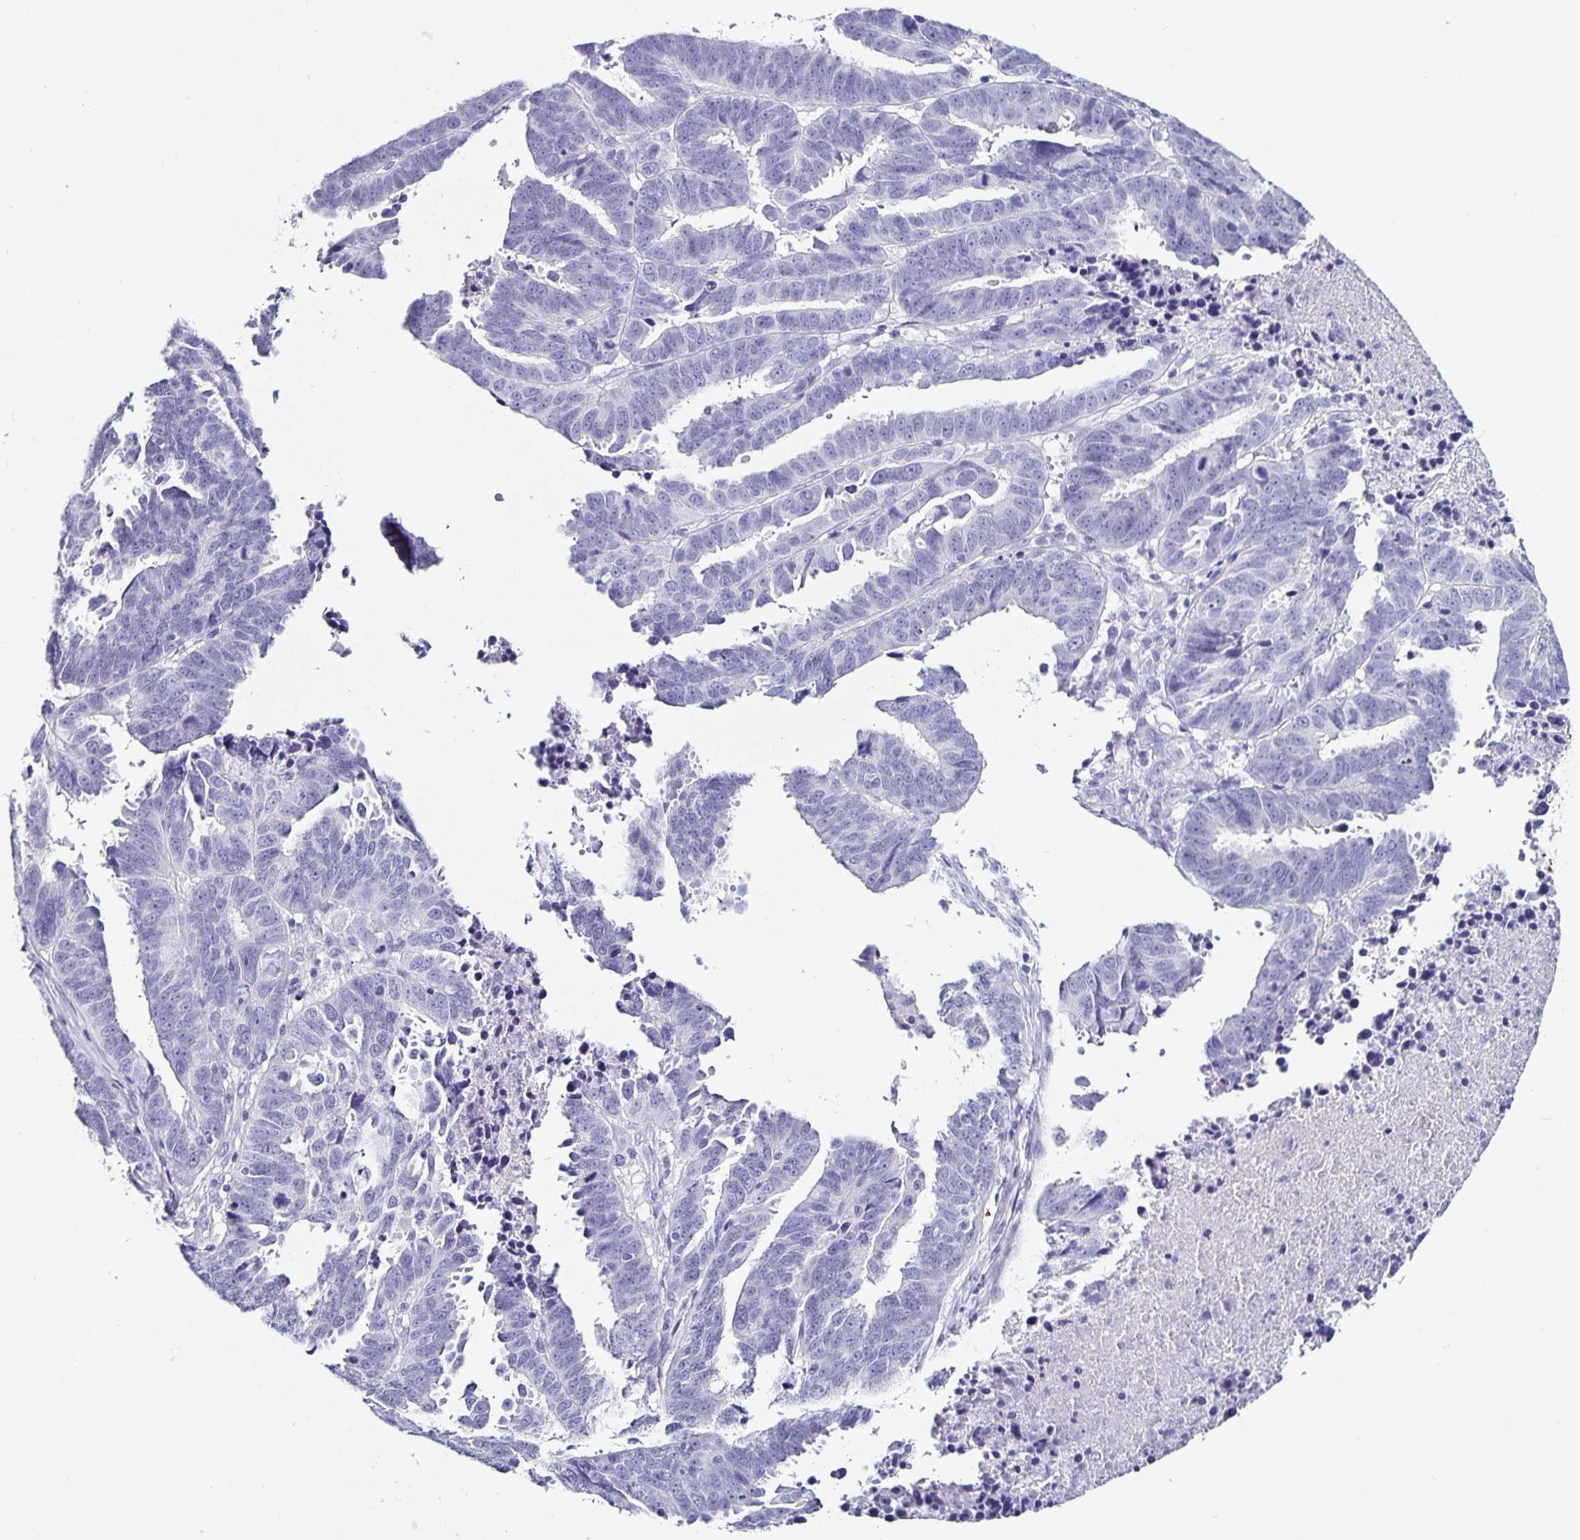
{"staining": {"intensity": "negative", "quantity": "none", "location": "none"}, "tissue": "ovarian cancer", "cell_type": "Tumor cells", "image_type": "cancer", "snomed": [{"axis": "morphology", "description": "Carcinoma, endometroid"}, {"axis": "morphology", "description": "Cystadenocarcinoma, serous, NOS"}, {"axis": "topography", "description": "Ovary"}], "caption": "Immunohistochemistry photomicrograph of neoplastic tissue: endometroid carcinoma (ovarian) stained with DAB (3,3'-diaminobenzidine) displays no significant protein expression in tumor cells.", "gene": "CHGA", "patient": {"sex": "female", "age": 45}}